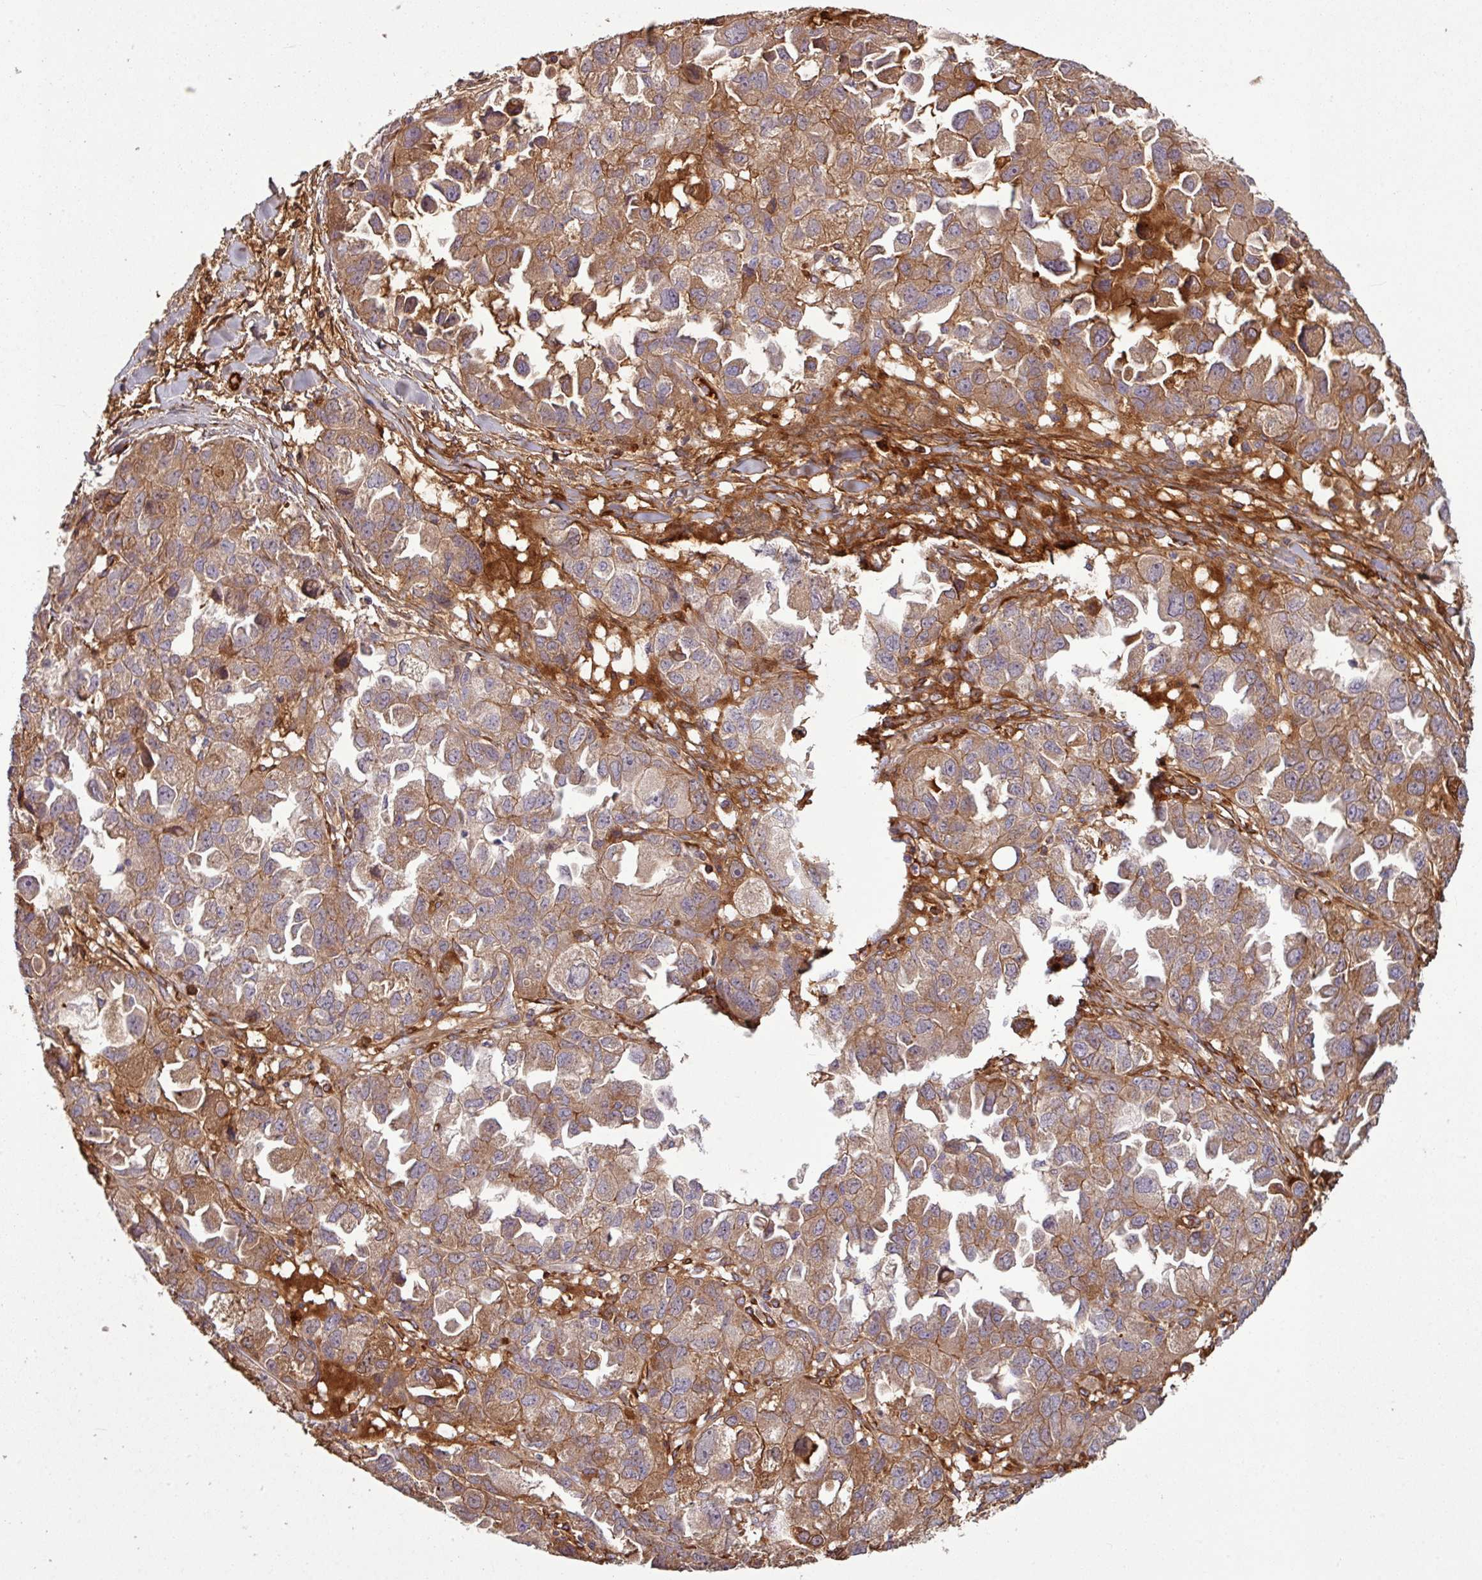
{"staining": {"intensity": "moderate", "quantity": ">75%", "location": "cytoplasmic/membranous"}, "tissue": "ovarian cancer", "cell_type": "Tumor cells", "image_type": "cancer", "snomed": [{"axis": "morphology", "description": "Cystadenocarcinoma, serous, NOS"}, {"axis": "topography", "description": "Ovary"}], "caption": "Ovarian cancer (serous cystadenocarcinoma) stained with a protein marker shows moderate staining in tumor cells.", "gene": "C4B", "patient": {"sex": "female", "age": 84}}